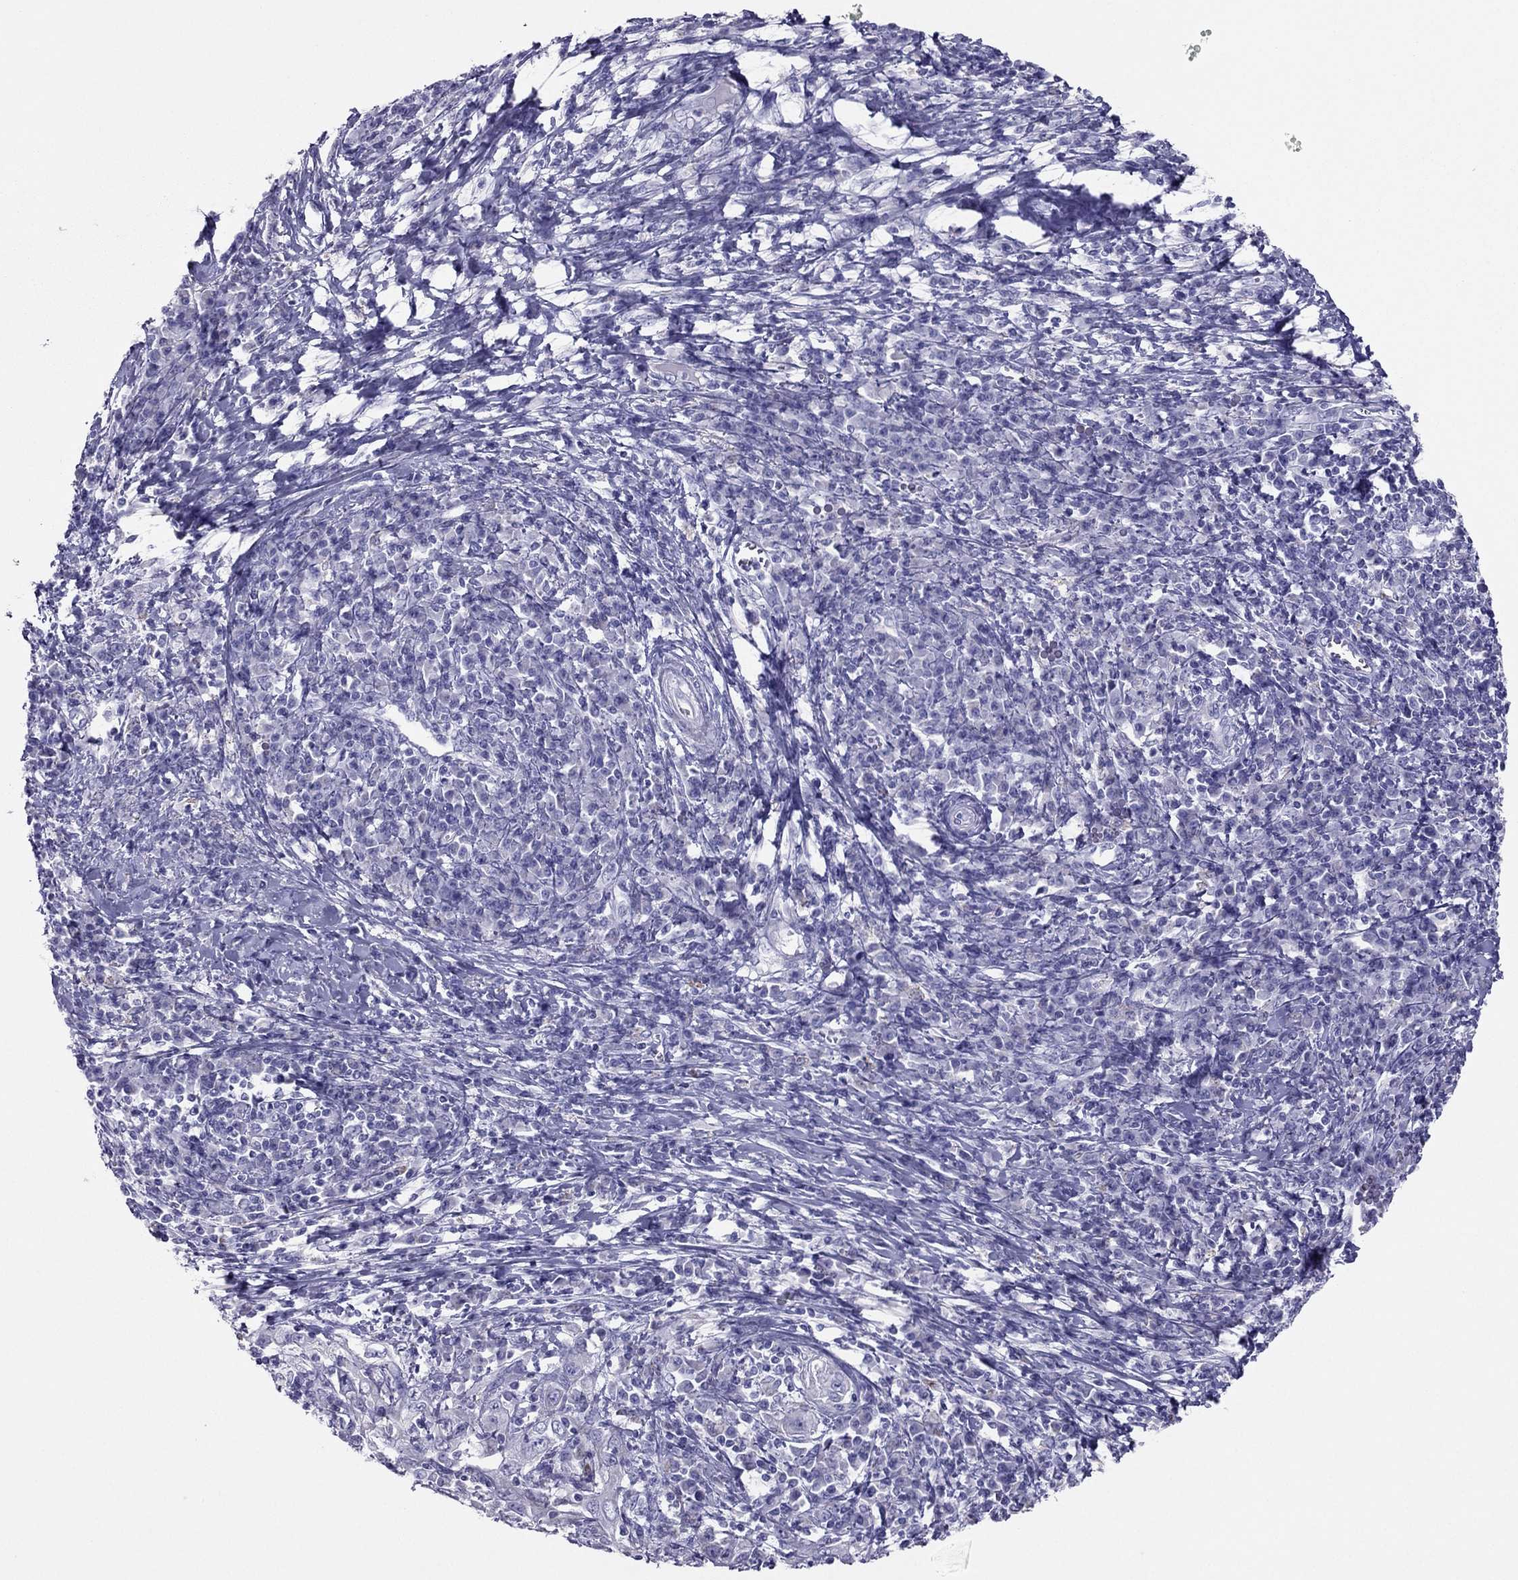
{"staining": {"intensity": "moderate", "quantity": "<25%", "location": "cytoplasmic/membranous"}, "tissue": "cervical cancer", "cell_type": "Tumor cells", "image_type": "cancer", "snomed": [{"axis": "morphology", "description": "Squamous cell carcinoma, NOS"}, {"axis": "topography", "description": "Cervix"}], "caption": "The histopathology image shows a brown stain indicating the presence of a protein in the cytoplasmic/membranous of tumor cells in squamous cell carcinoma (cervical).", "gene": "MAEL", "patient": {"sex": "female", "age": 46}}